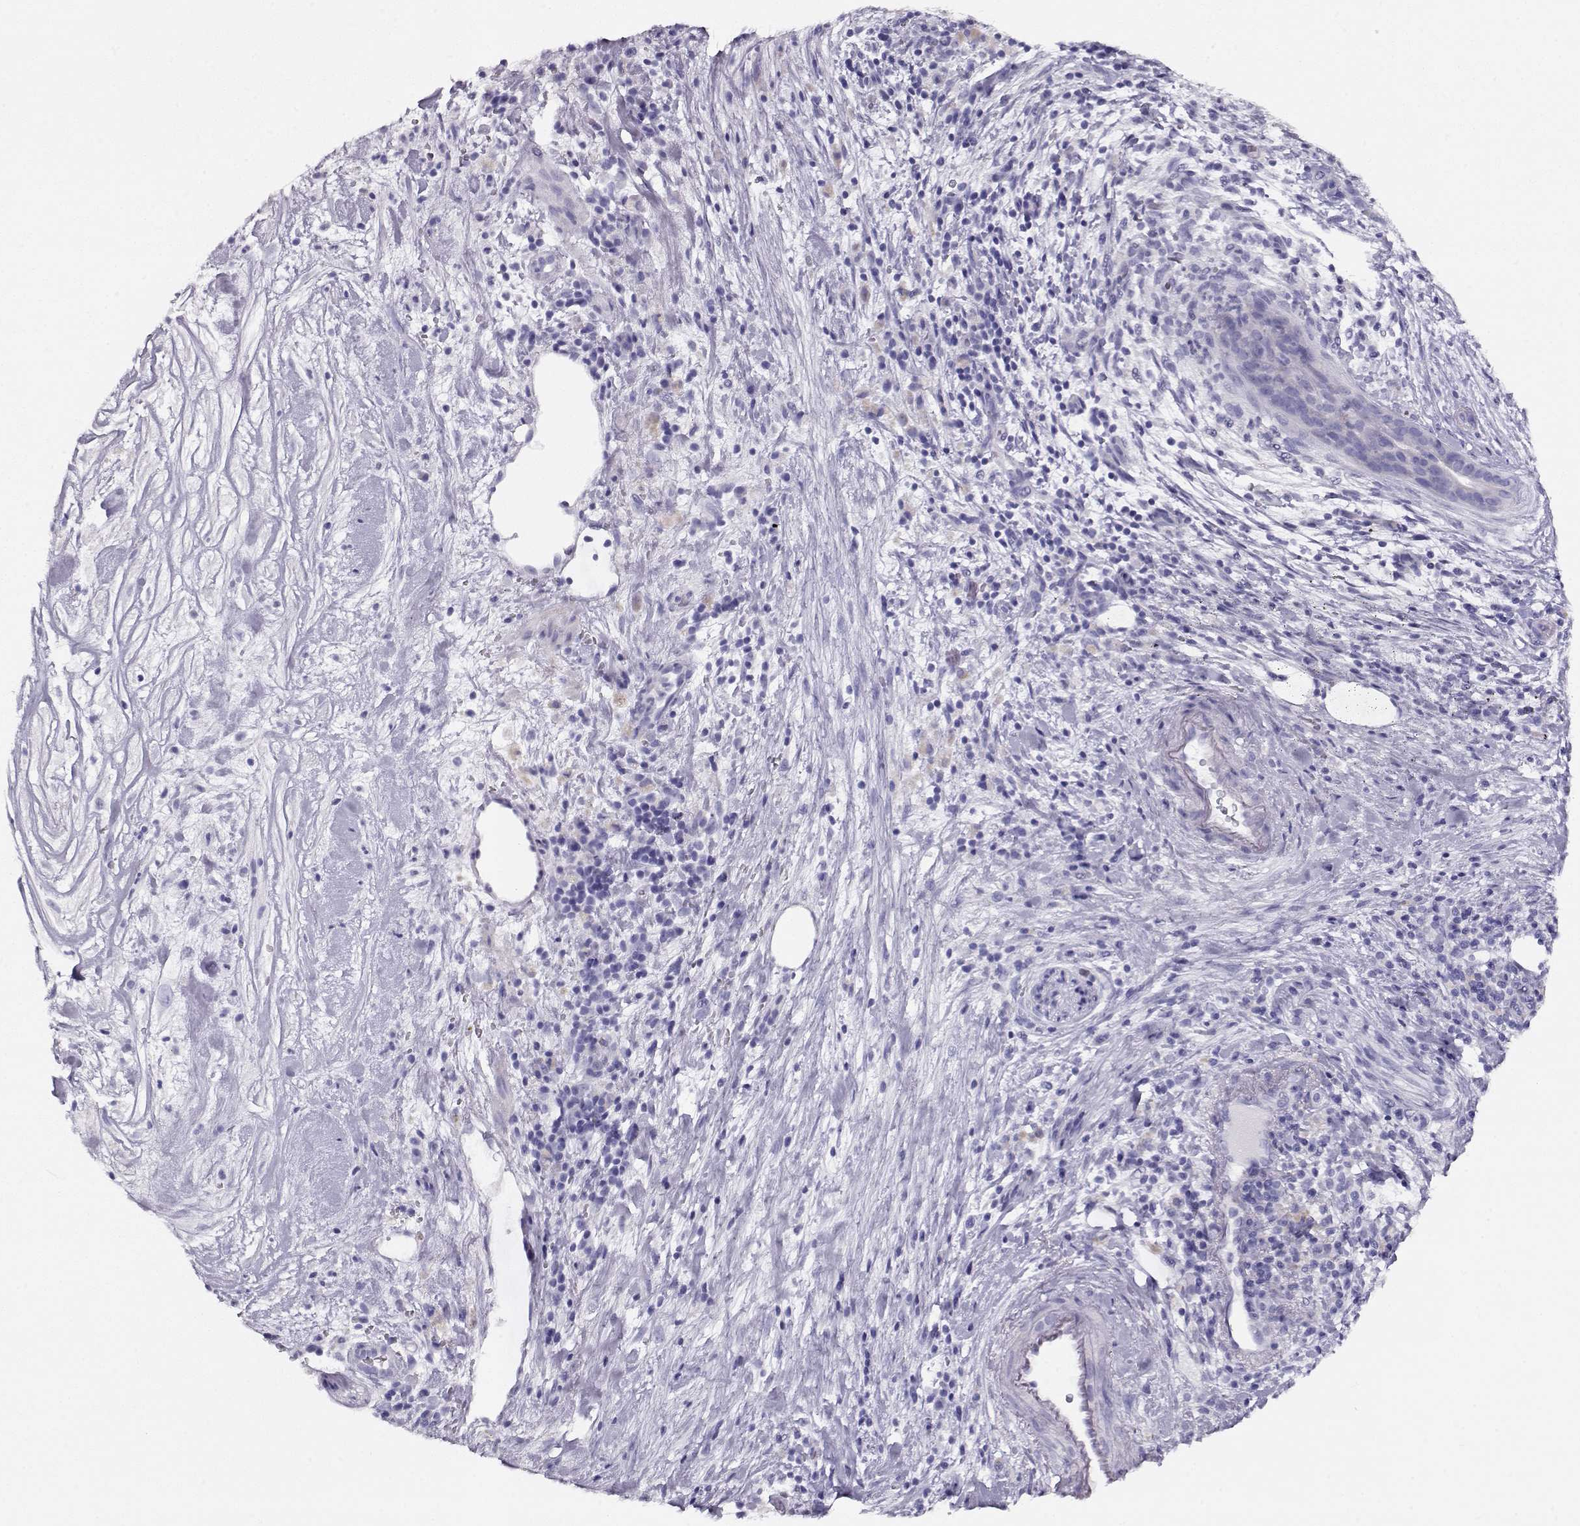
{"staining": {"intensity": "negative", "quantity": "none", "location": "none"}, "tissue": "pancreatic cancer", "cell_type": "Tumor cells", "image_type": "cancer", "snomed": [{"axis": "morphology", "description": "Adenocarcinoma, NOS"}, {"axis": "topography", "description": "Pancreas"}], "caption": "IHC of pancreatic cancer displays no staining in tumor cells.", "gene": "ACTN2", "patient": {"sex": "male", "age": 44}}